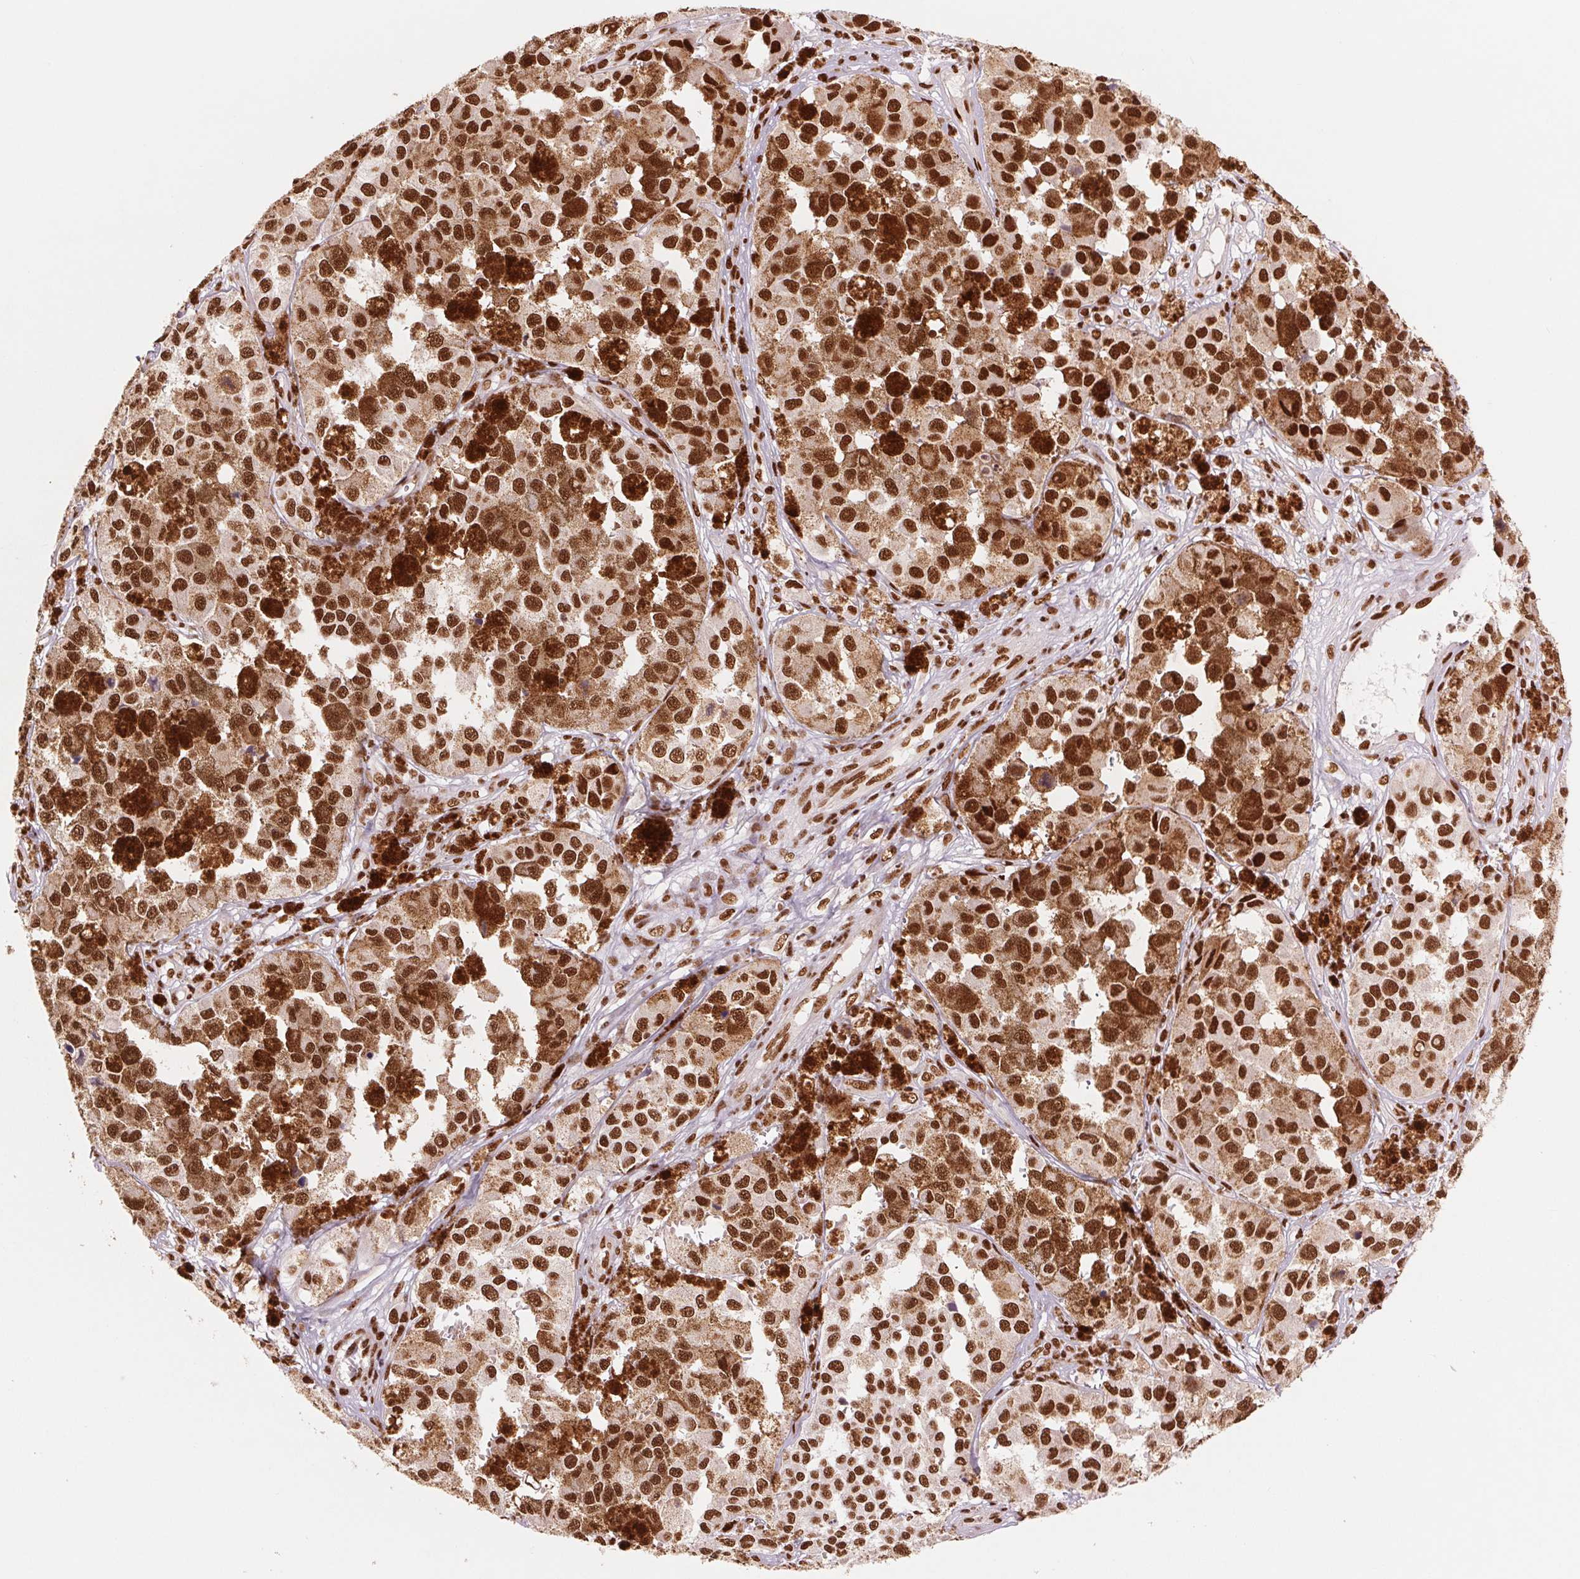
{"staining": {"intensity": "strong", "quantity": ">75%", "location": "nuclear"}, "tissue": "melanoma", "cell_type": "Tumor cells", "image_type": "cancer", "snomed": [{"axis": "morphology", "description": "Malignant melanoma, NOS"}, {"axis": "topography", "description": "Skin"}], "caption": "Melanoma was stained to show a protein in brown. There is high levels of strong nuclear expression in approximately >75% of tumor cells.", "gene": "TTLL9", "patient": {"sex": "female", "age": 58}}